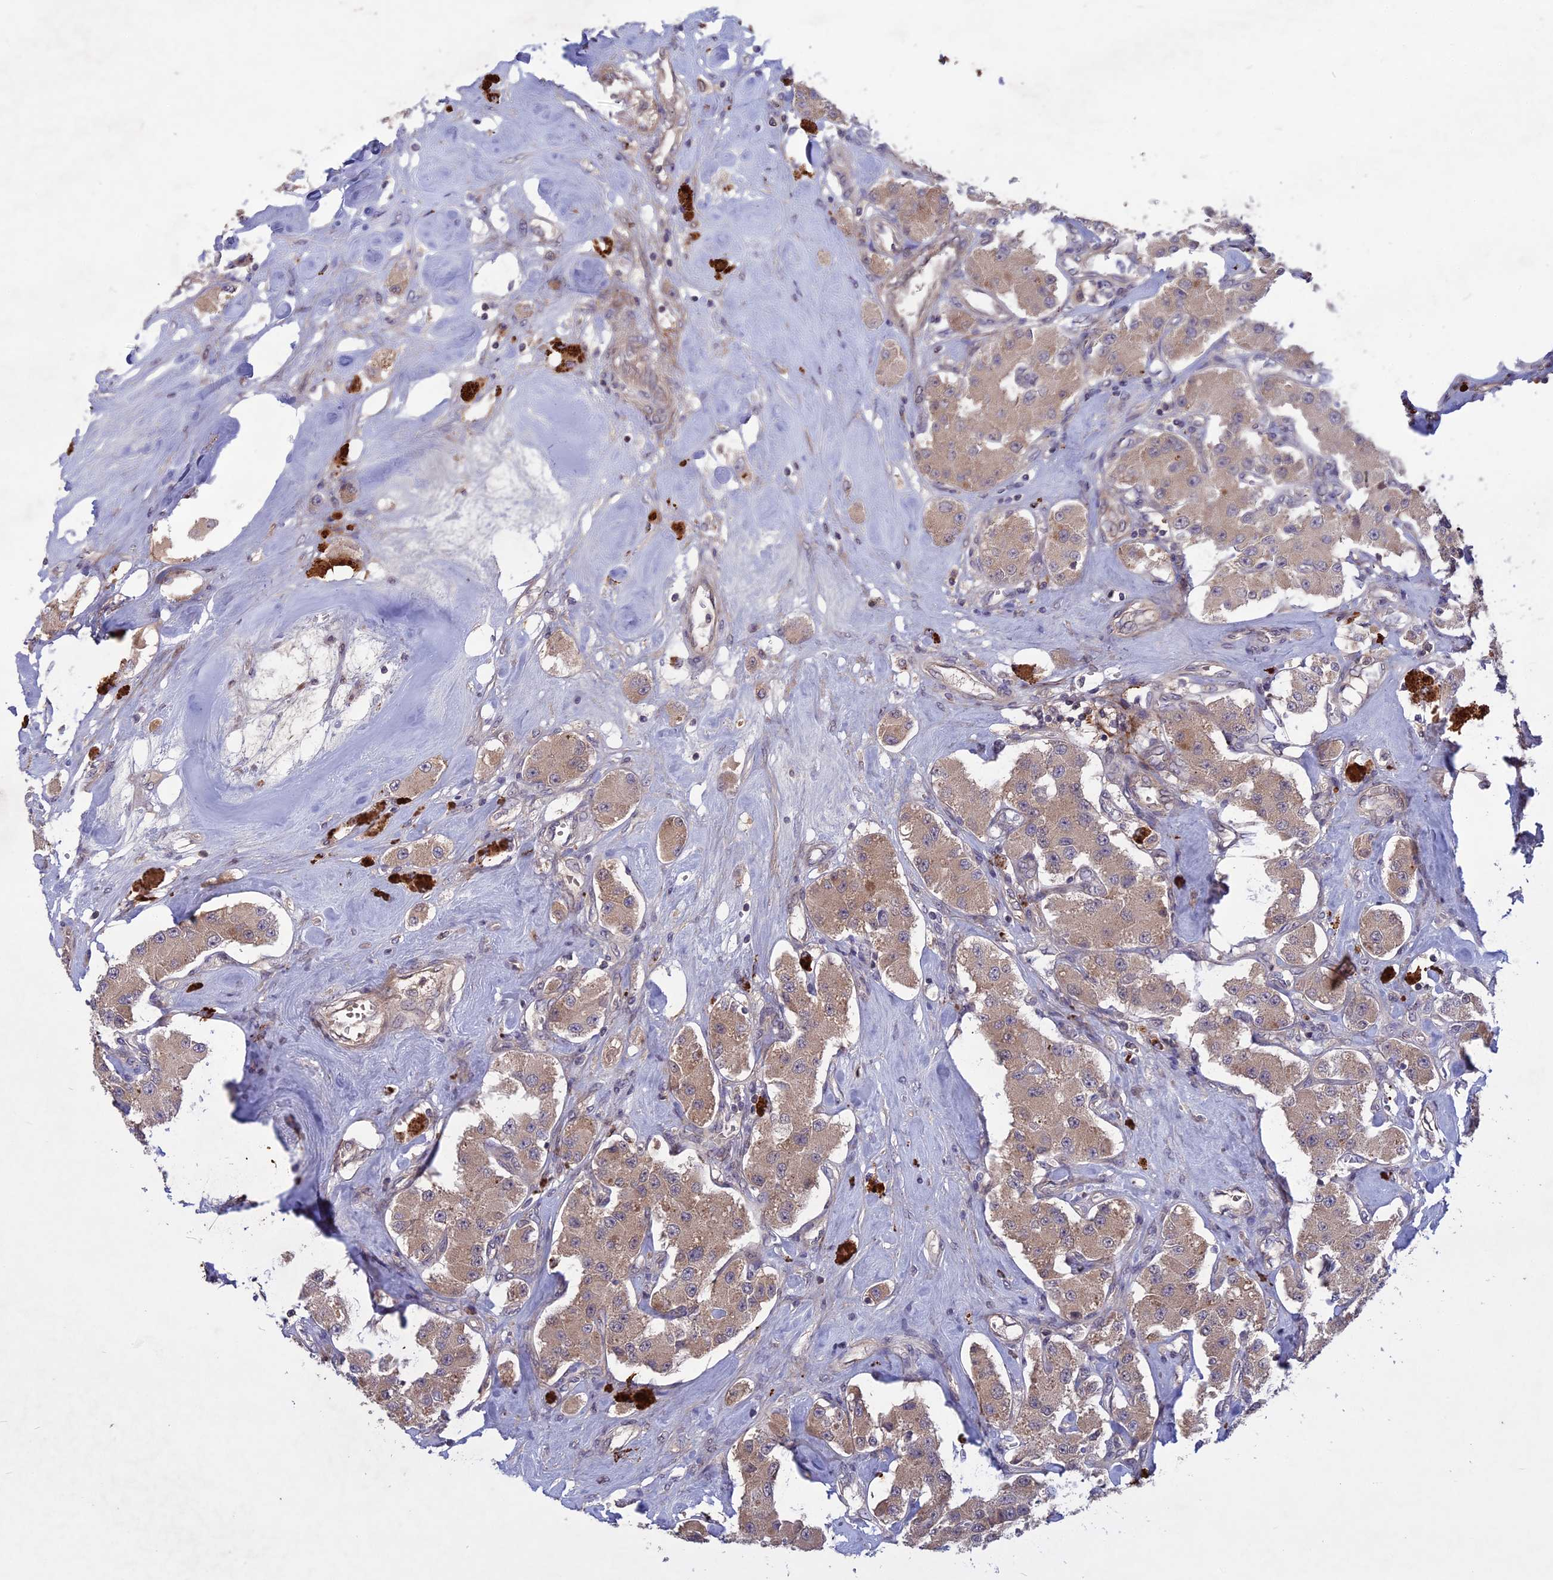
{"staining": {"intensity": "moderate", "quantity": ">75%", "location": "cytoplasmic/membranous"}, "tissue": "carcinoid", "cell_type": "Tumor cells", "image_type": "cancer", "snomed": [{"axis": "morphology", "description": "Carcinoid, malignant, NOS"}, {"axis": "topography", "description": "Pancreas"}], "caption": "High-magnification brightfield microscopy of malignant carcinoid stained with DAB (brown) and counterstained with hematoxylin (blue). tumor cells exhibit moderate cytoplasmic/membranous positivity is present in about>75% of cells. (brown staining indicates protein expression, while blue staining denotes nuclei).", "gene": "ADO", "patient": {"sex": "male", "age": 41}}